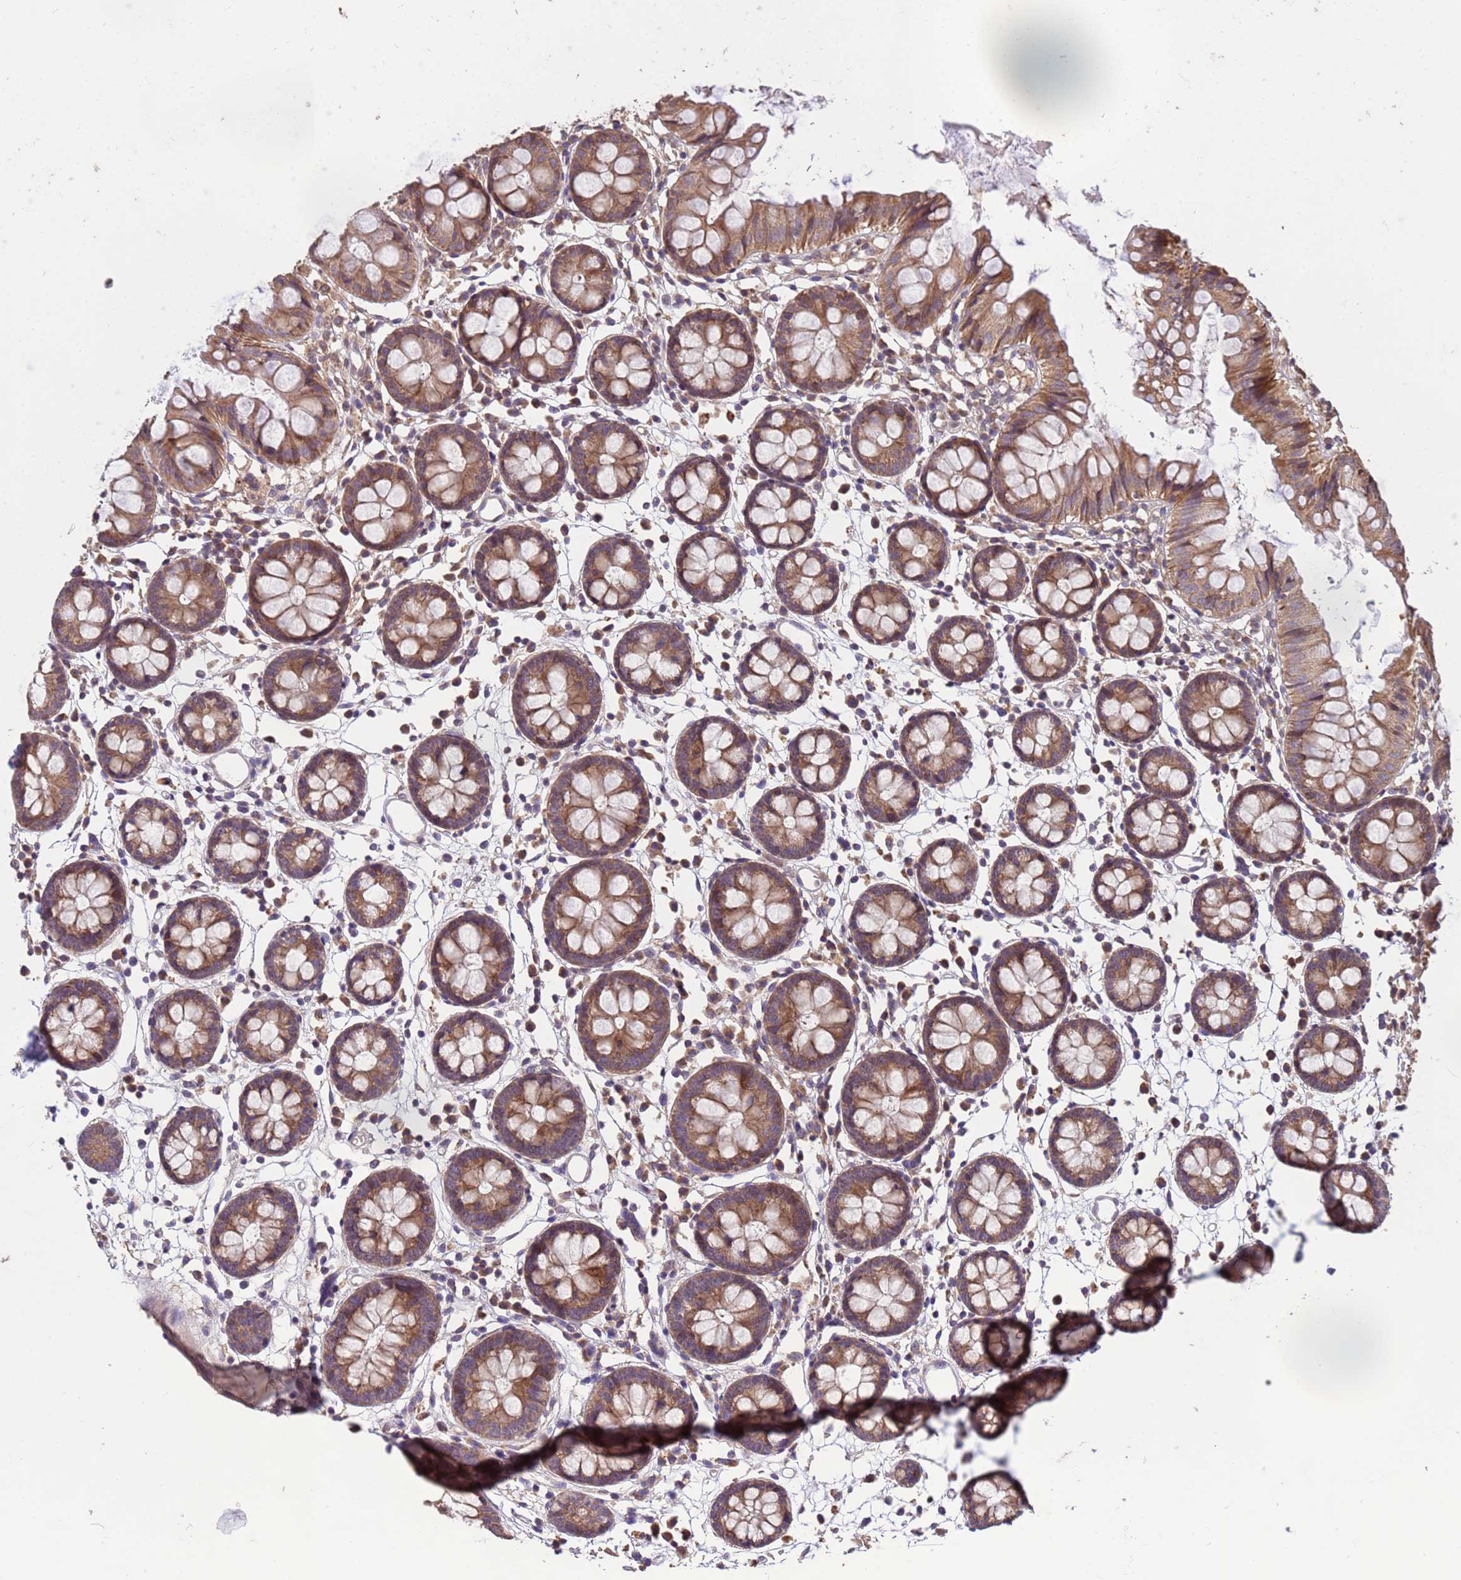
{"staining": {"intensity": "moderate", "quantity": ">75%", "location": "cytoplasmic/membranous"}, "tissue": "colon", "cell_type": "Endothelial cells", "image_type": "normal", "snomed": [{"axis": "morphology", "description": "Normal tissue, NOS"}, {"axis": "topography", "description": "Colon"}], "caption": "IHC (DAB) staining of benign colon reveals moderate cytoplasmic/membranous protein staining in about >75% of endothelial cells. (DAB (3,3'-diaminobenzidine) IHC, brown staining for protein, blue staining for nuclei).", "gene": "P2RX7", "patient": {"sex": "female", "age": 84}}